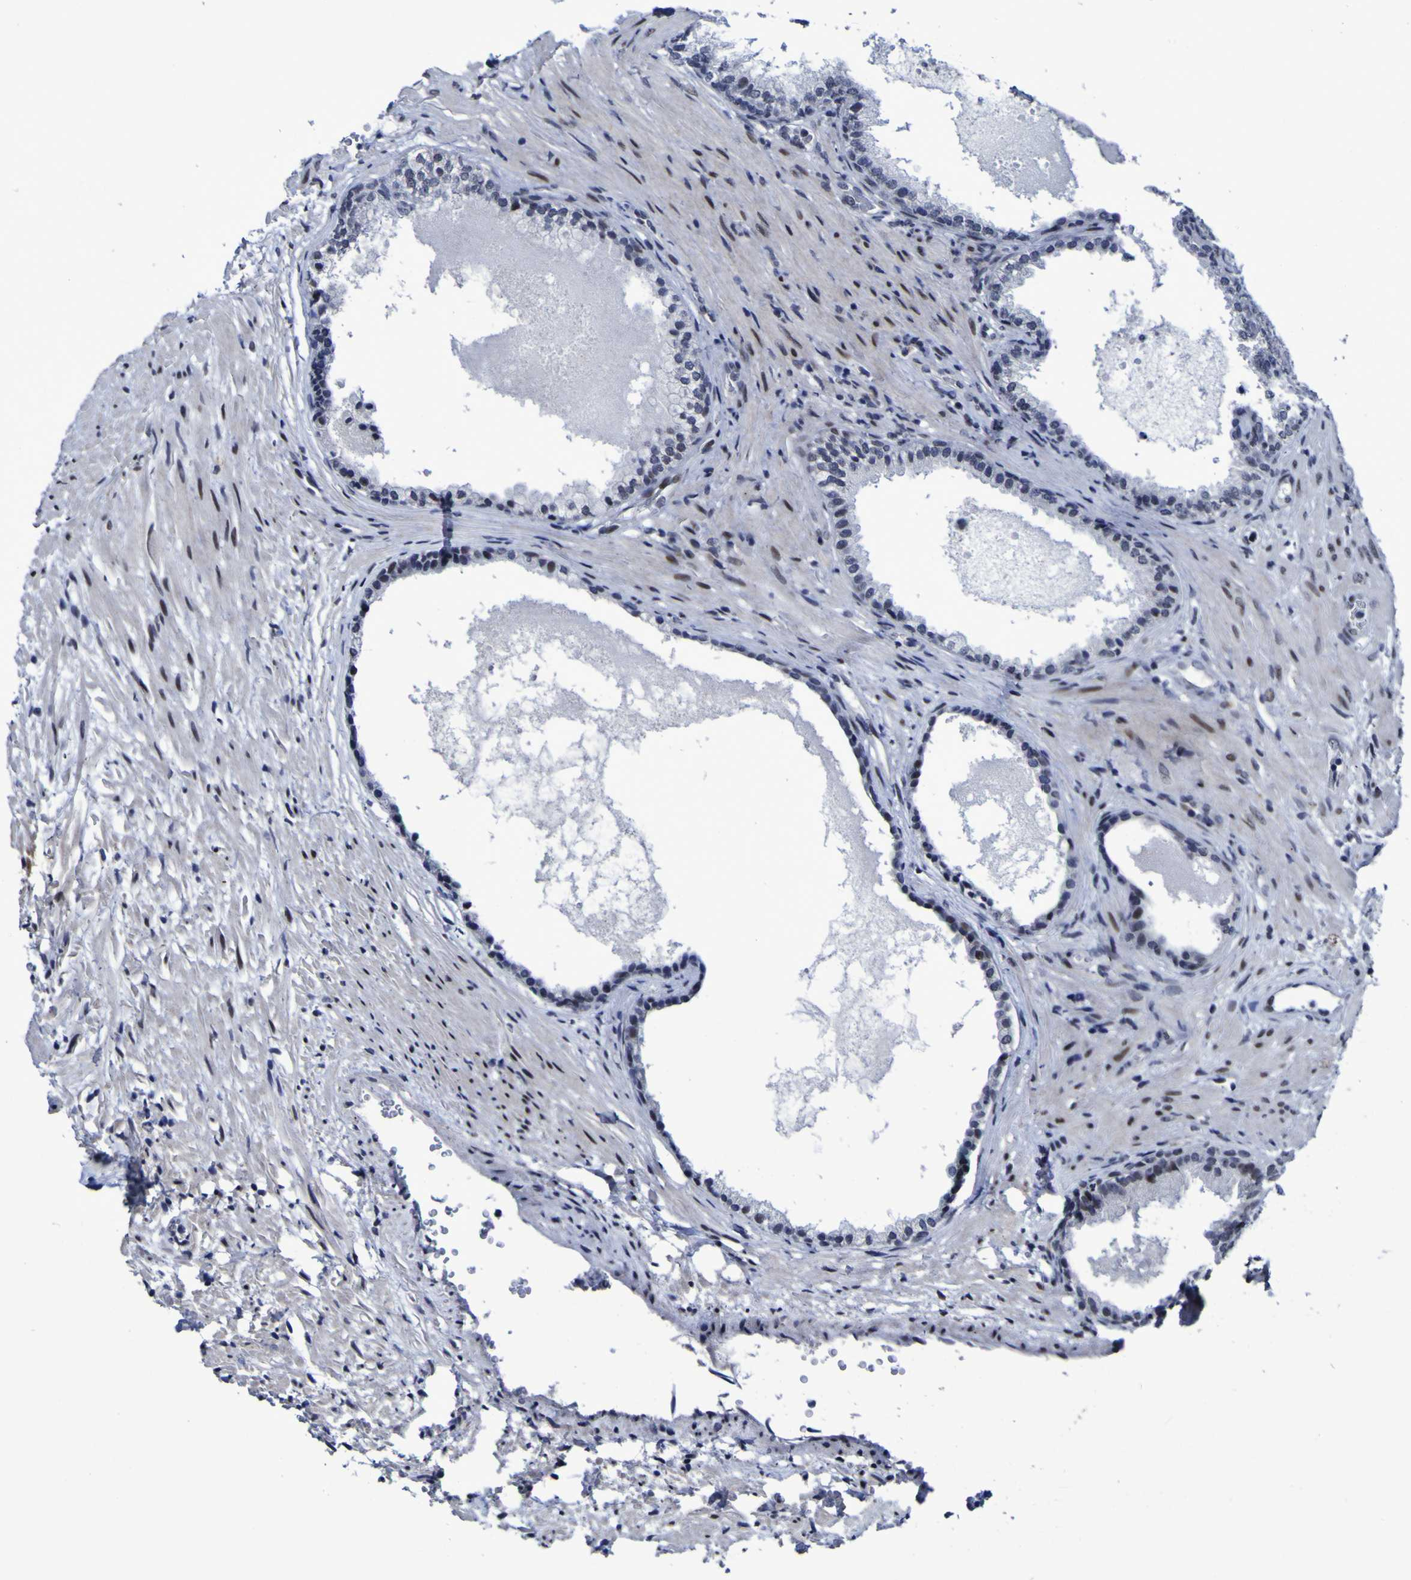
{"staining": {"intensity": "weak", "quantity": "<25%", "location": "nuclear"}, "tissue": "prostate", "cell_type": "Glandular cells", "image_type": "normal", "snomed": [{"axis": "morphology", "description": "Normal tissue, NOS"}, {"axis": "topography", "description": "Prostate"}], "caption": "Glandular cells show no significant staining in benign prostate. Brightfield microscopy of immunohistochemistry (IHC) stained with DAB (3,3'-diaminobenzidine) (brown) and hematoxylin (blue), captured at high magnification.", "gene": "MBD3", "patient": {"sex": "male", "age": 76}}